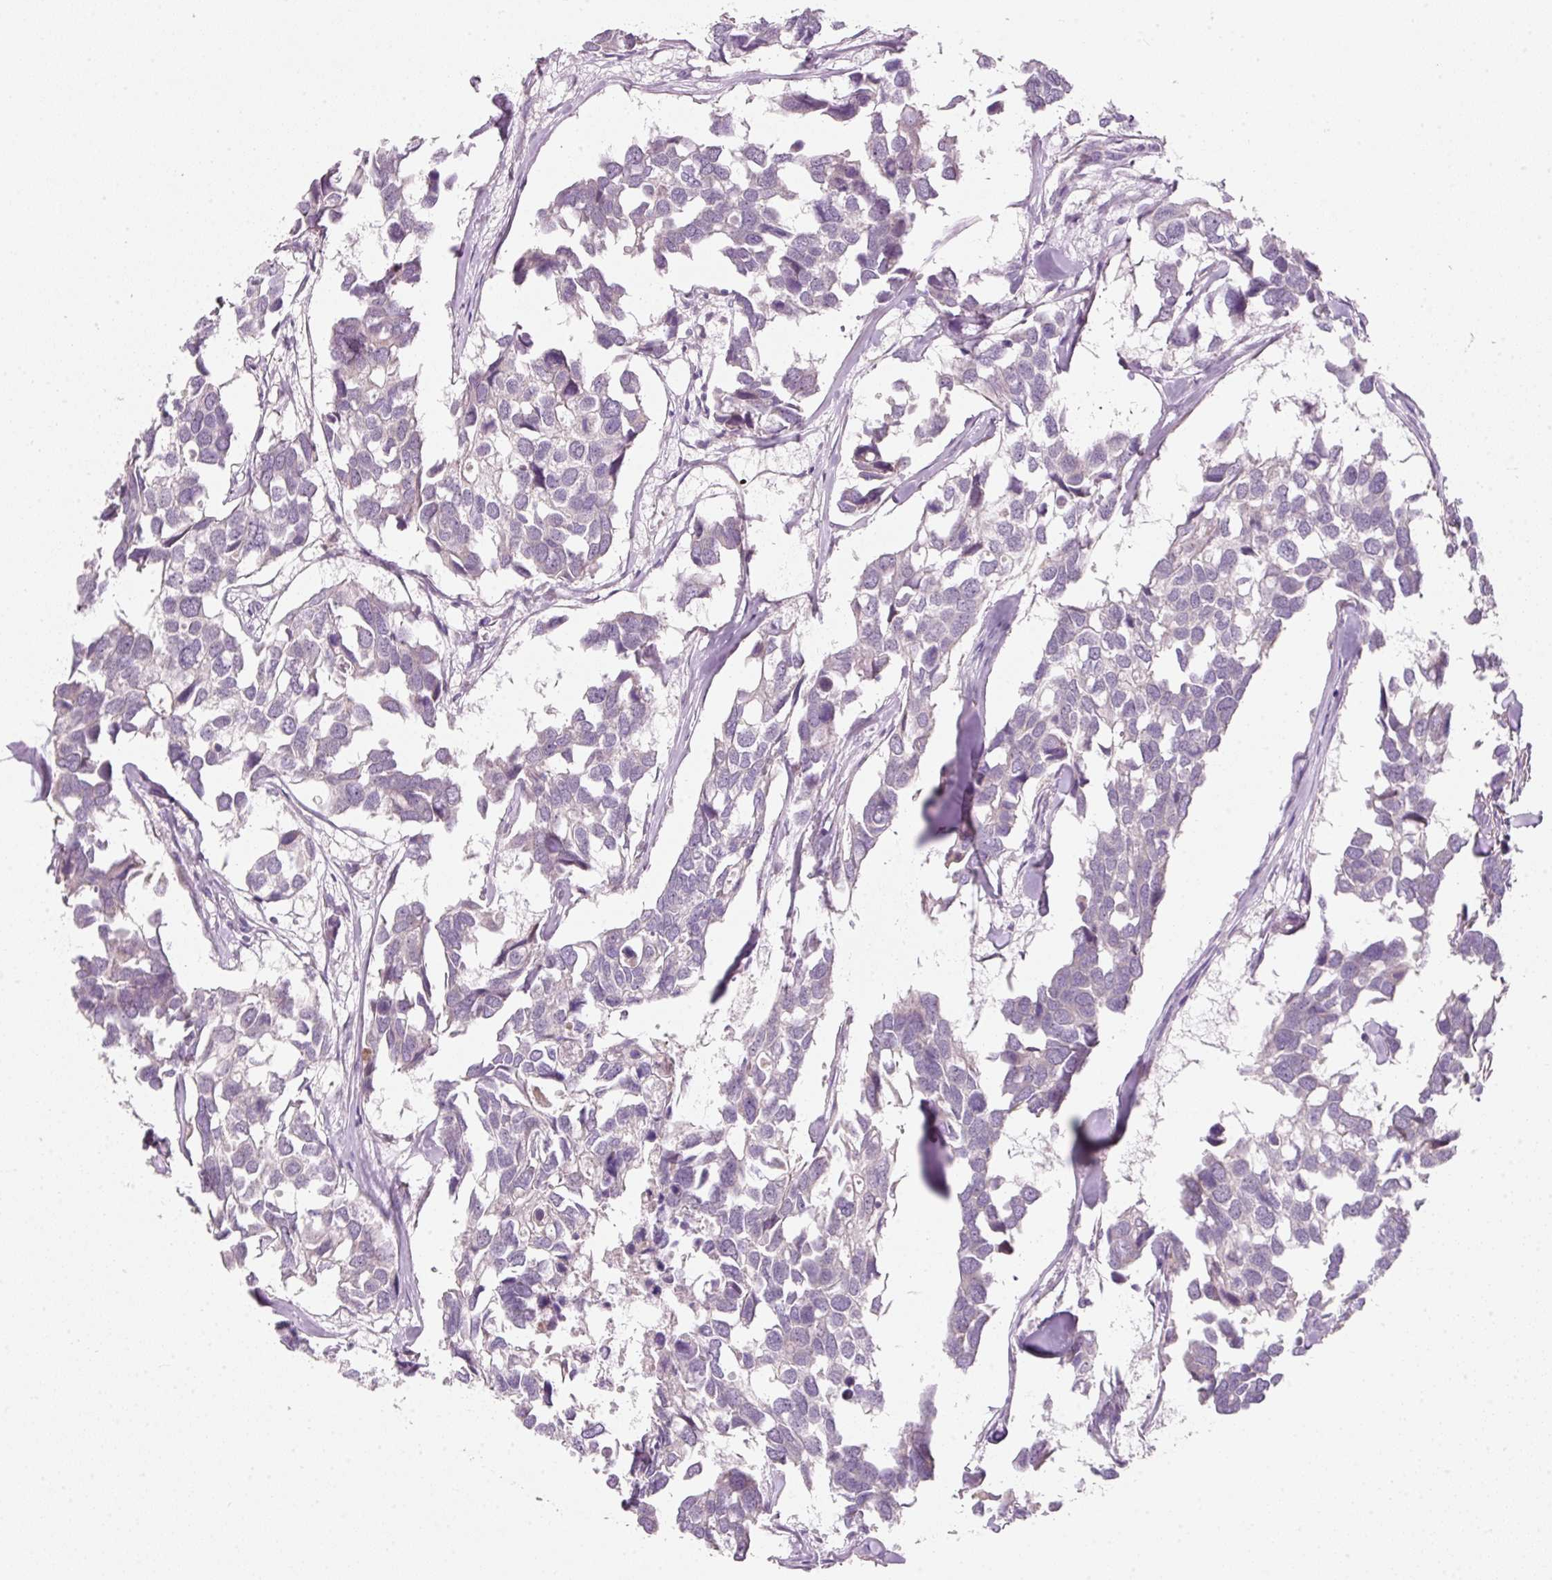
{"staining": {"intensity": "negative", "quantity": "none", "location": "none"}, "tissue": "breast cancer", "cell_type": "Tumor cells", "image_type": "cancer", "snomed": [{"axis": "morphology", "description": "Duct carcinoma"}, {"axis": "topography", "description": "Breast"}], "caption": "Tumor cells show no significant staining in breast cancer.", "gene": "FAM78B", "patient": {"sex": "female", "age": 83}}